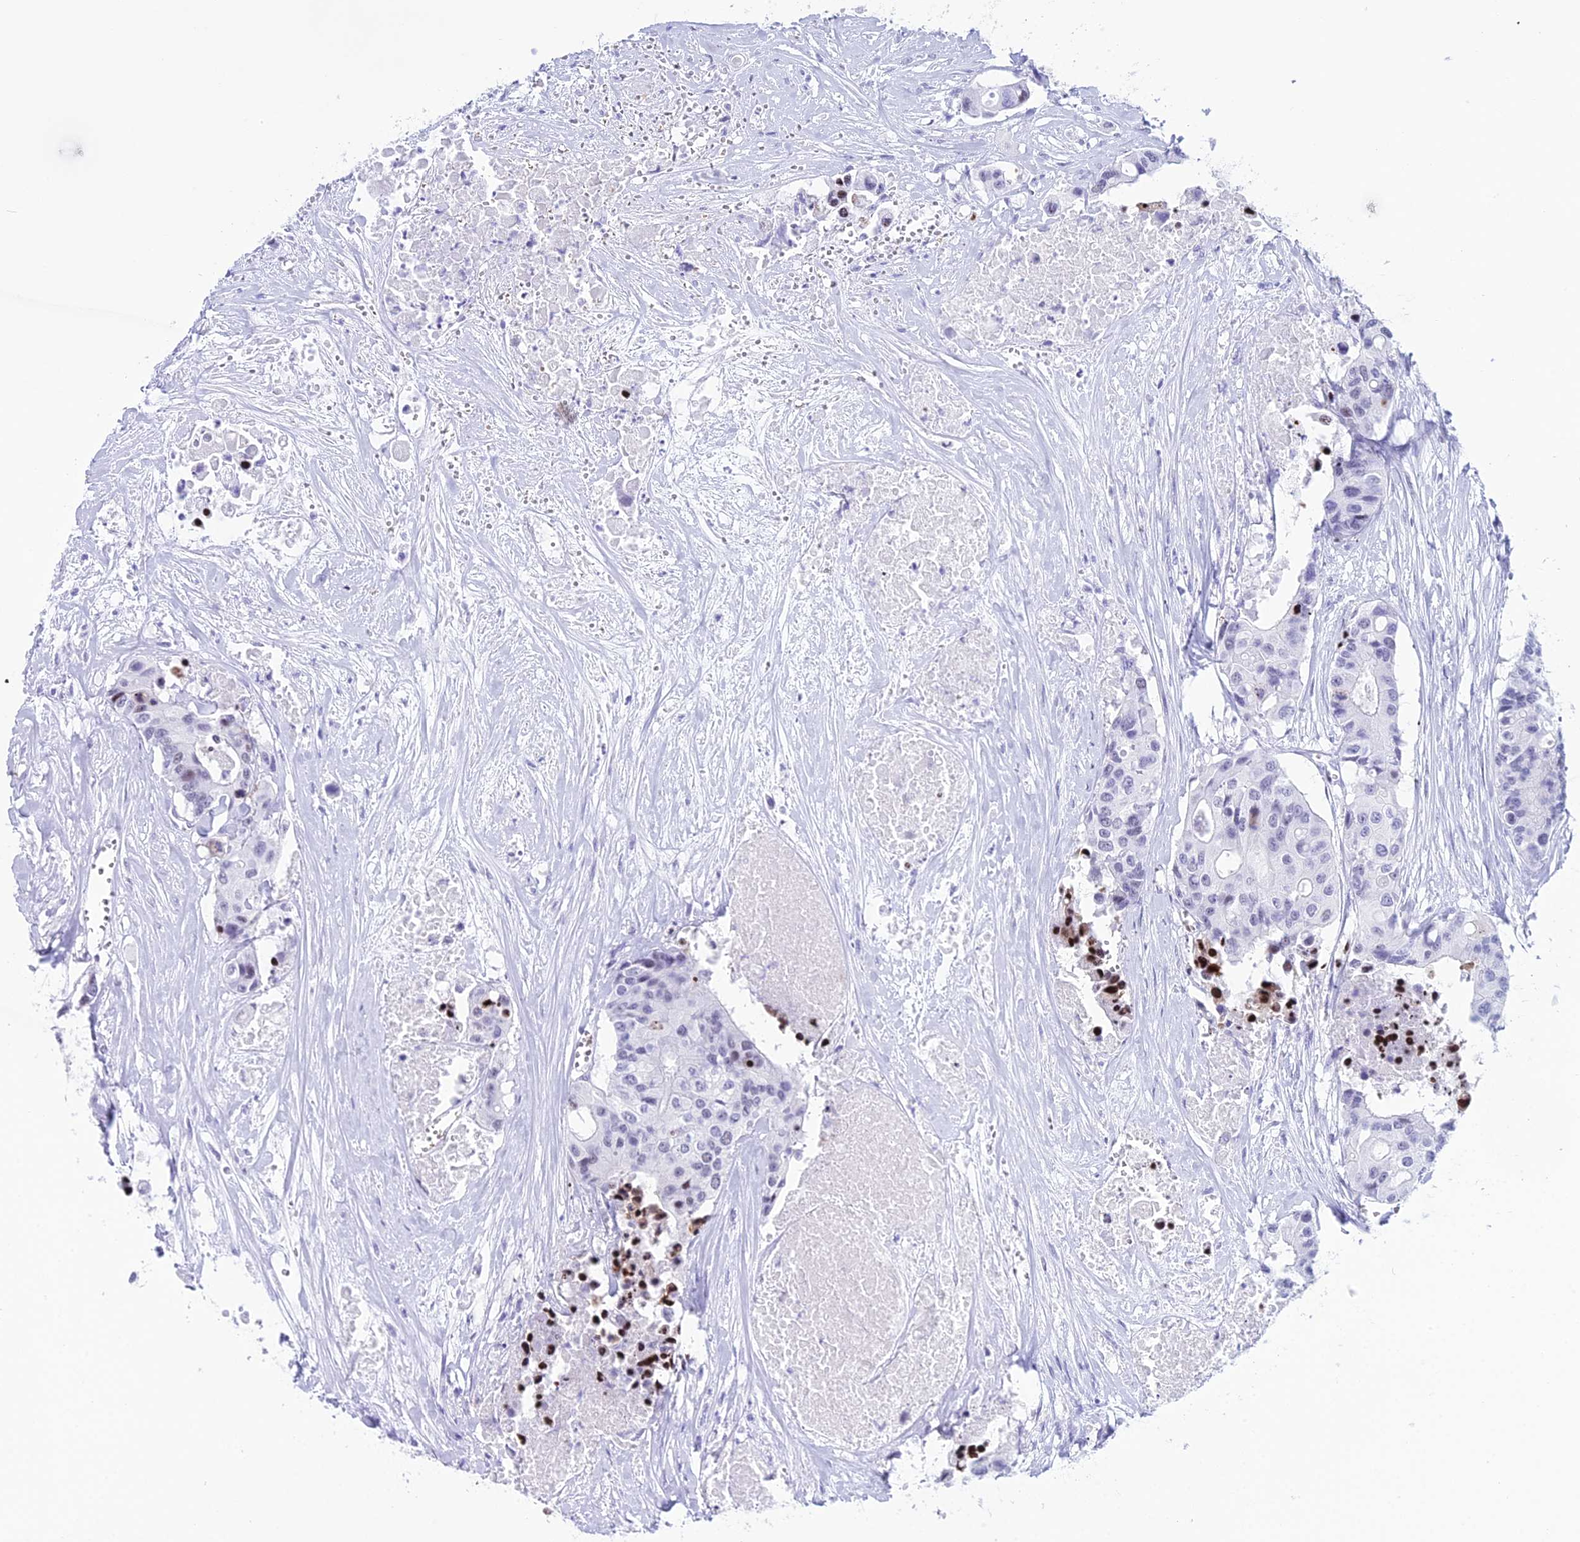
{"staining": {"intensity": "weak", "quantity": "<25%", "location": "nuclear"}, "tissue": "colorectal cancer", "cell_type": "Tumor cells", "image_type": "cancer", "snomed": [{"axis": "morphology", "description": "Adenocarcinoma, NOS"}, {"axis": "topography", "description": "Colon"}], "caption": "Tumor cells show no significant protein positivity in colorectal adenocarcinoma.", "gene": "RNPS1", "patient": {"sex": "male", "age": 77}}